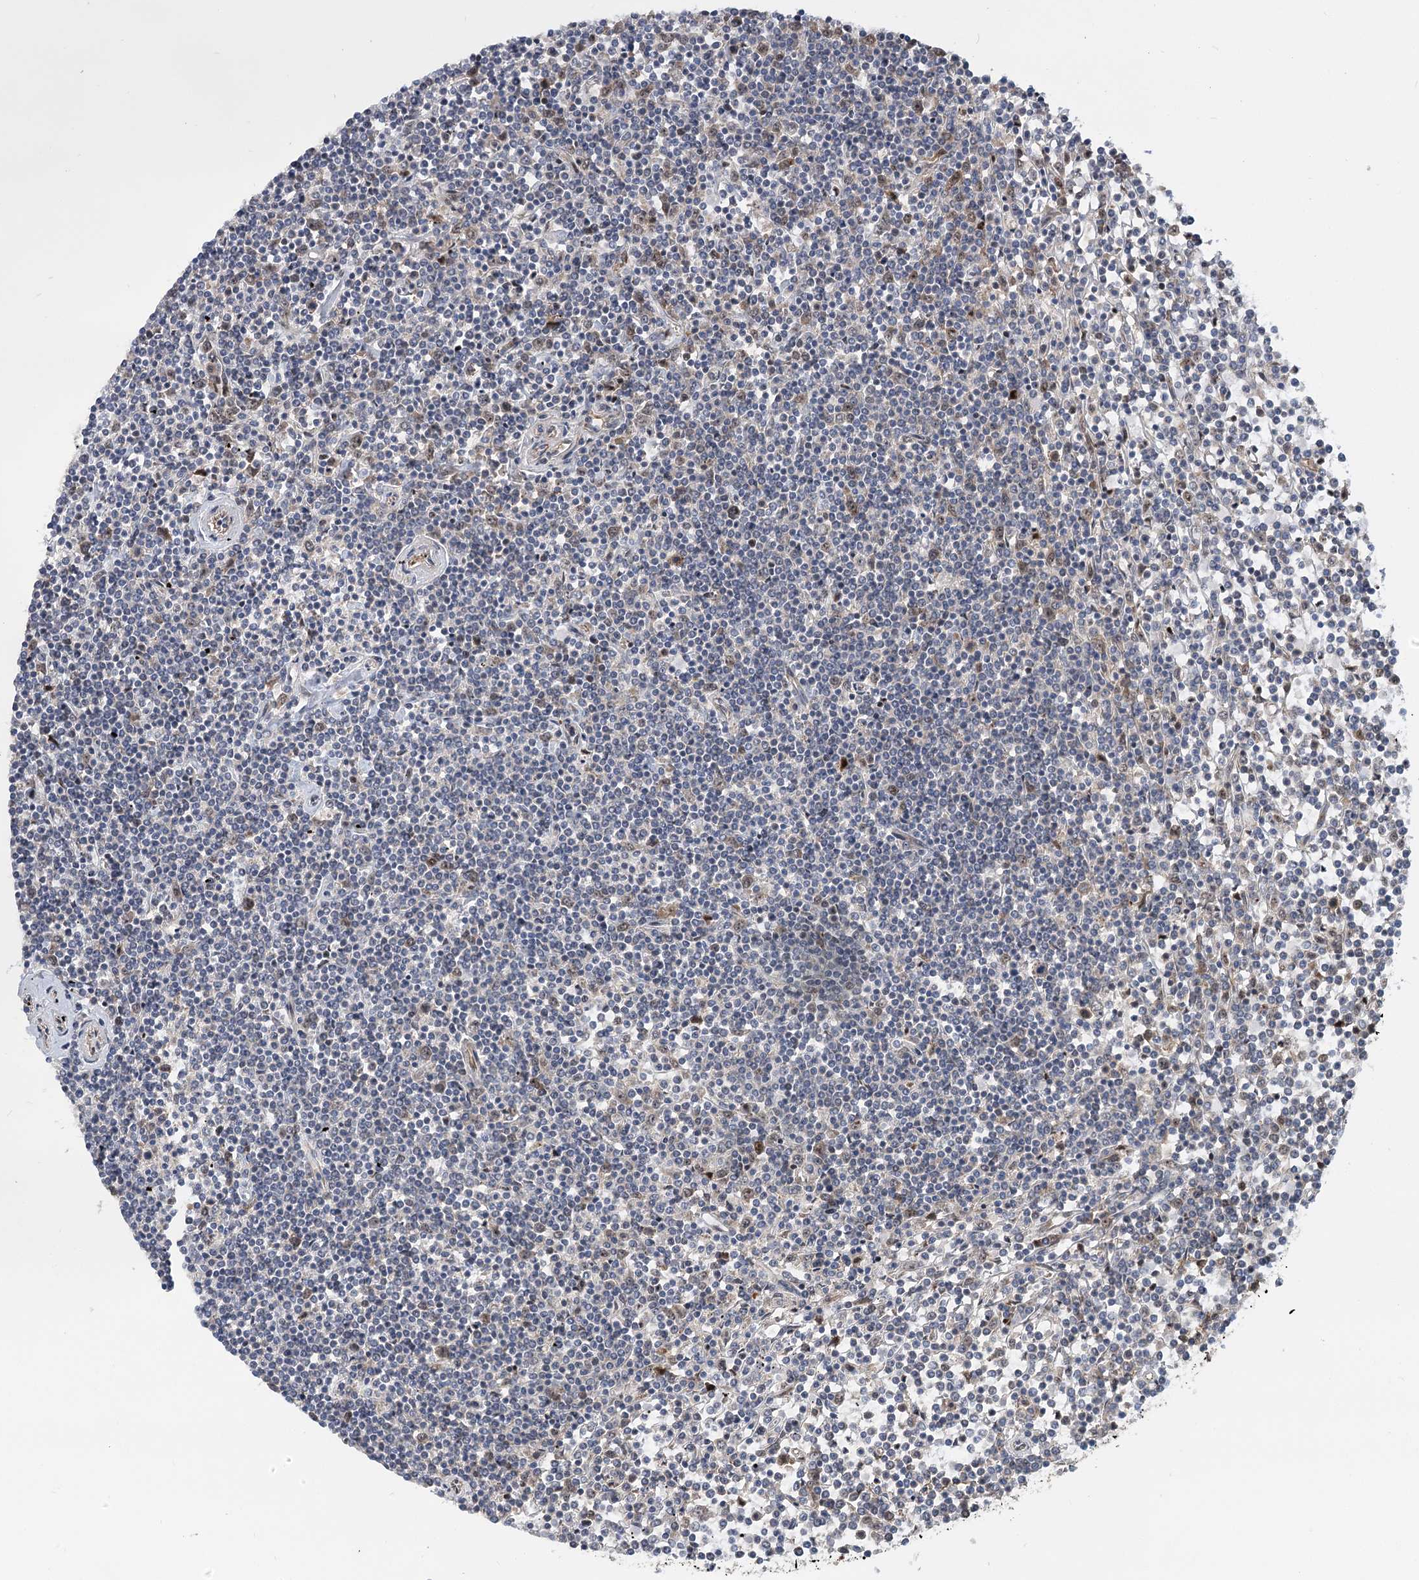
{"staining": {"intensity": "weak", "quantity": "<25%", "location": "nuclear"}, "tissue": "lymphoma", "cell_type": "Tumor cells", "image_type": "cancer", "snomed": [{"axis": "morphology", "description": "Malignant lymphoma, non-Hodgkin's type, Low grade"}, {"axis": "topography", "description": "Spleen"}], "caption": "Immunohistochemical staining of low-grade malignant lymphoma, non-Hodgkin's type reveals no significant staining in tumor cells.", "gene": "PIK3C2A", "patient": {"sex": "female", "age": 19}}